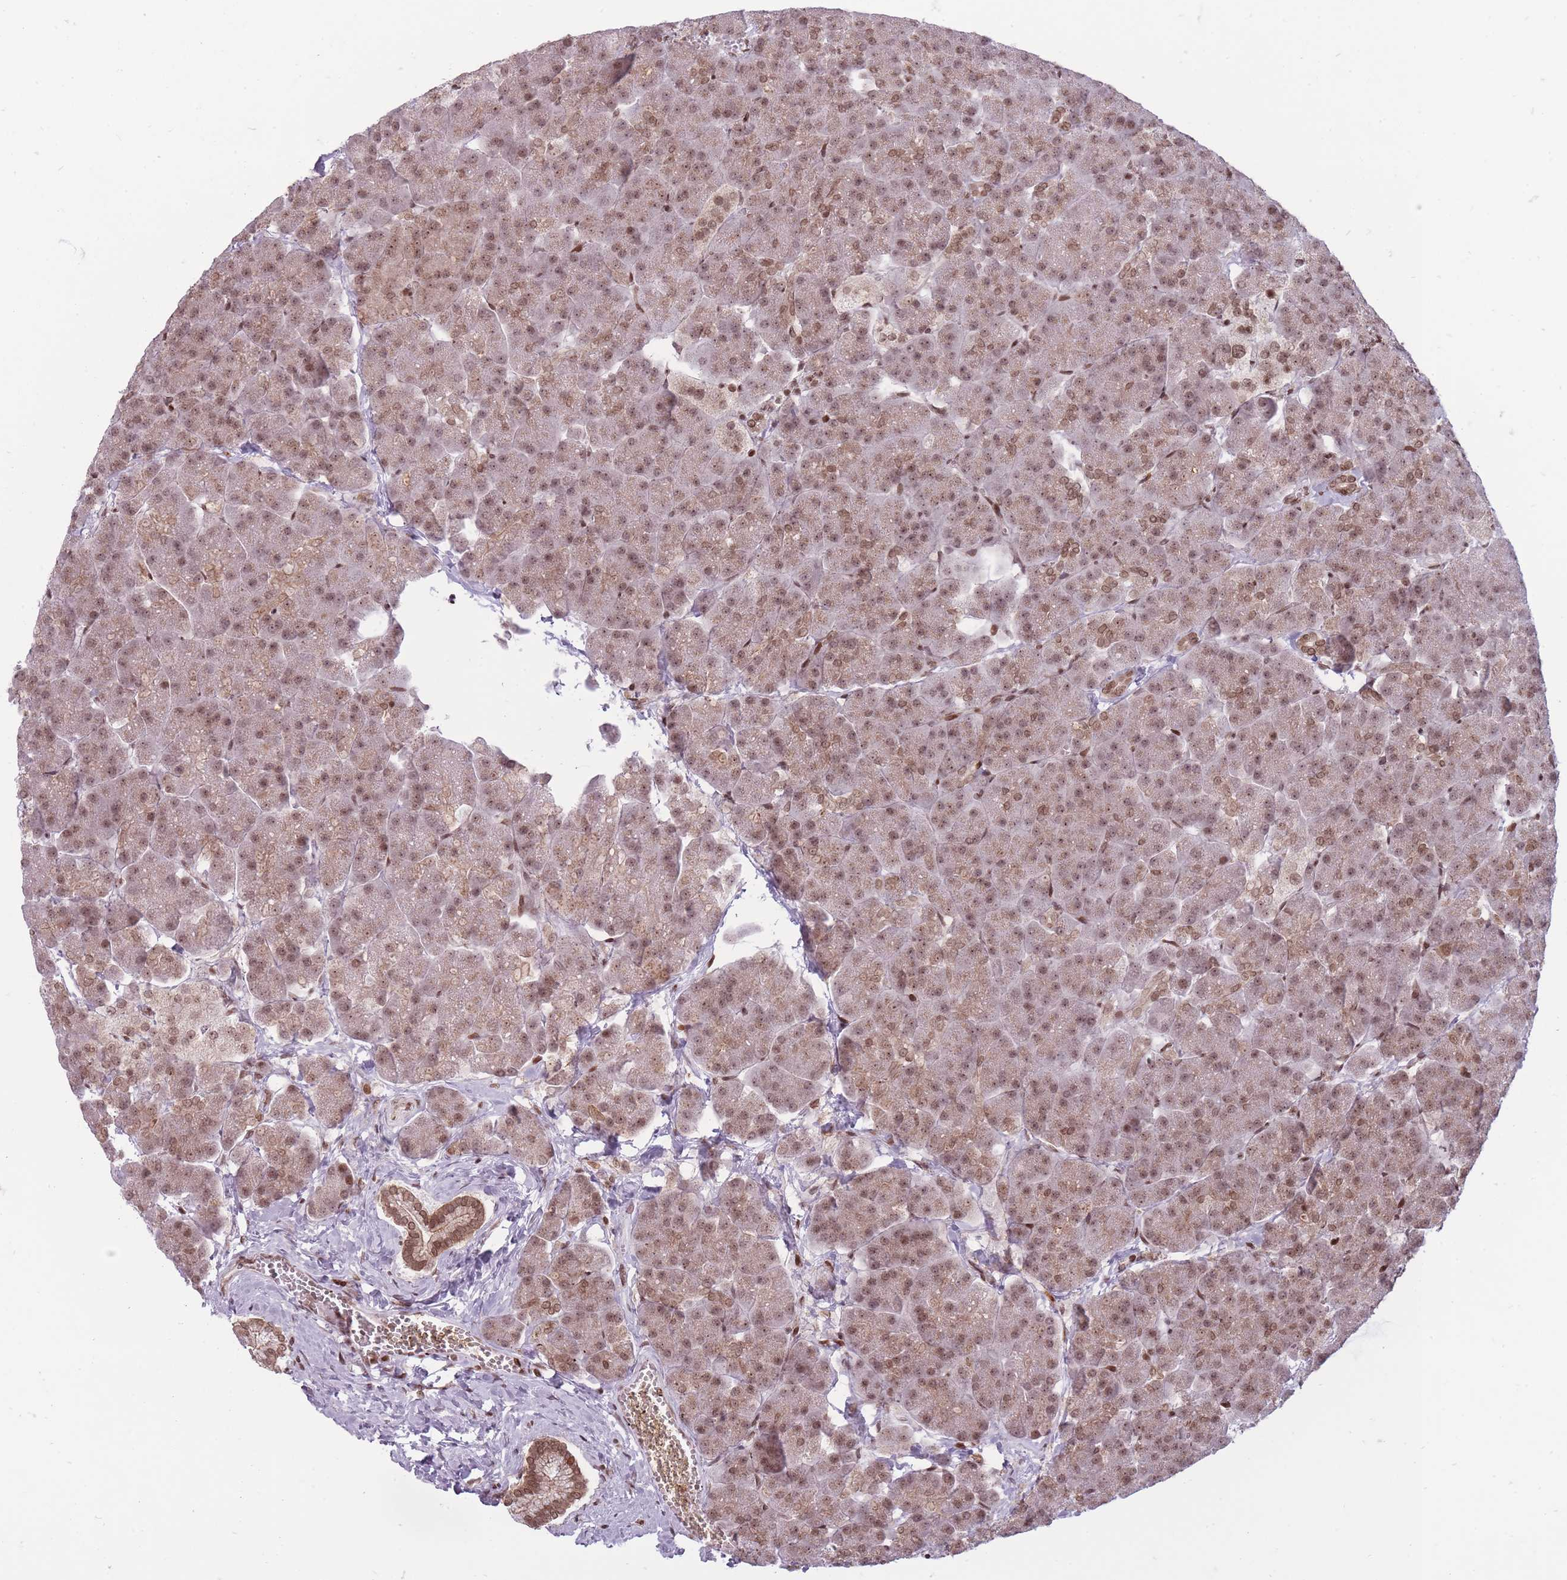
{"staining": {"intensity": "moderate", "quantity": ">75%", "location": "nuclear"}, "tissue": "pancreas", "cell_type": "Exocrine glandular cells", "image_type": "normal", "snomed": [{"axis": "morphology", "description": "Normal tissue, NOS"}, {"axis": "topography", "description": "Pancreas"}, {"axis": "topography", "description": "Peripheral nerve tissue"}], "caption": "Moderate nuclear protein positivity is identified in about >75% of exocrine glandular cells in pancreas. (brown staining indicates protein expression, while blue staining denotes nuclei).", "gene": "TMC6", "patient": {"sex": "male", "age": 54}}